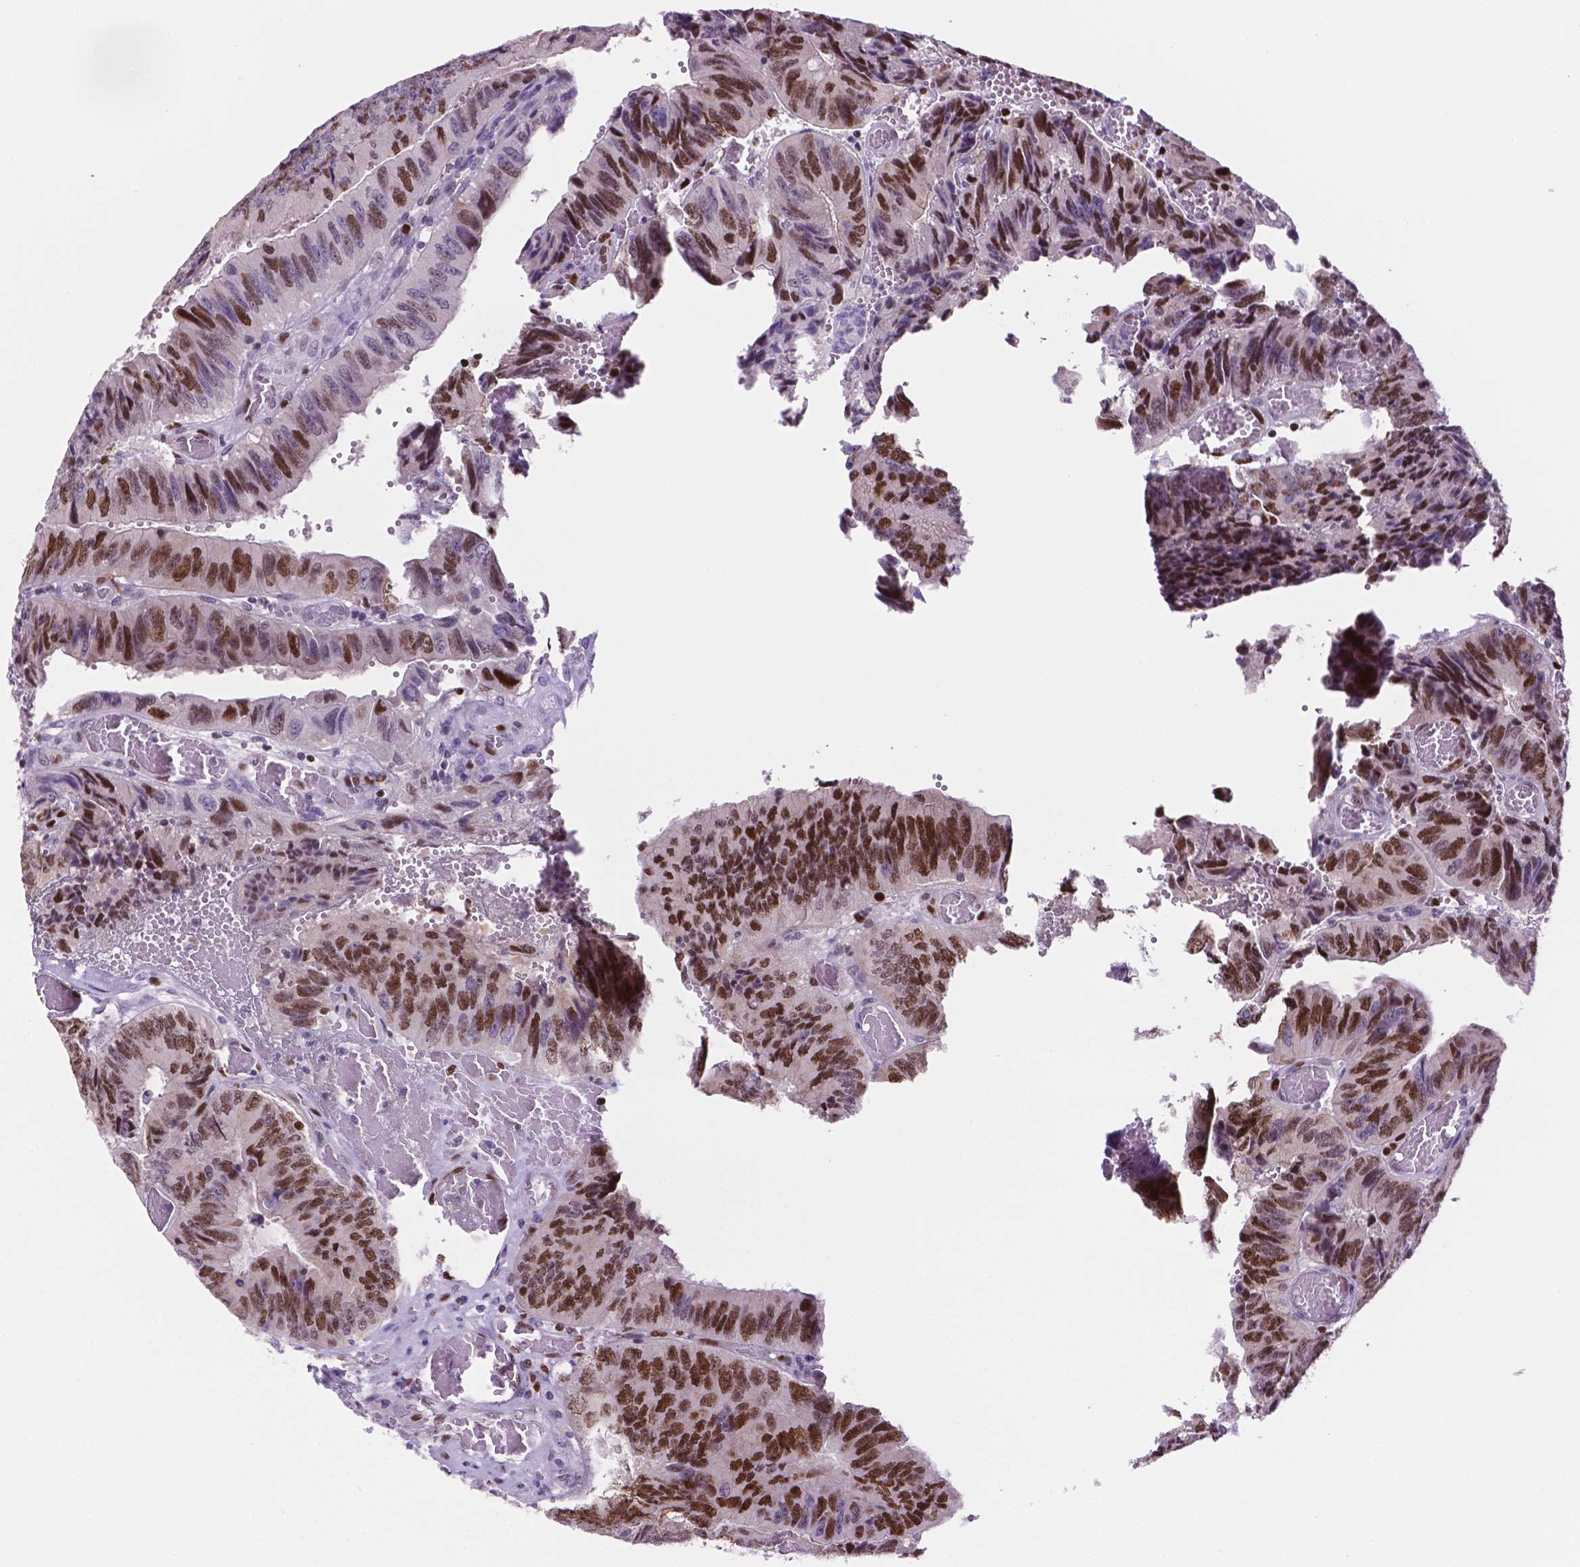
{"staining": {"intensity": "moderate", "quantity": "25%-75%", "location": "nuclear"}, "tissue": "colorectal cancer", "cell_type": "Tumor cells", "image_type": "cancer", "snomed": [{"axis": "morphology", "description": "Adenocarcinoma, NOS"}, {"axis": "topography", "description": "Colon"}], "caption": "Colorectal cancer stained for a protein reveals moderate nuclear positivity in tumor cells. The staining is performed using DAB (3,3'-diaminobenzidine) brown chromogen to label protein expression. The nuclei are counter-stained blue using hematoxylin.", "gene": "NCAPH2", "patient": {"sex": "female", "age": 84}}